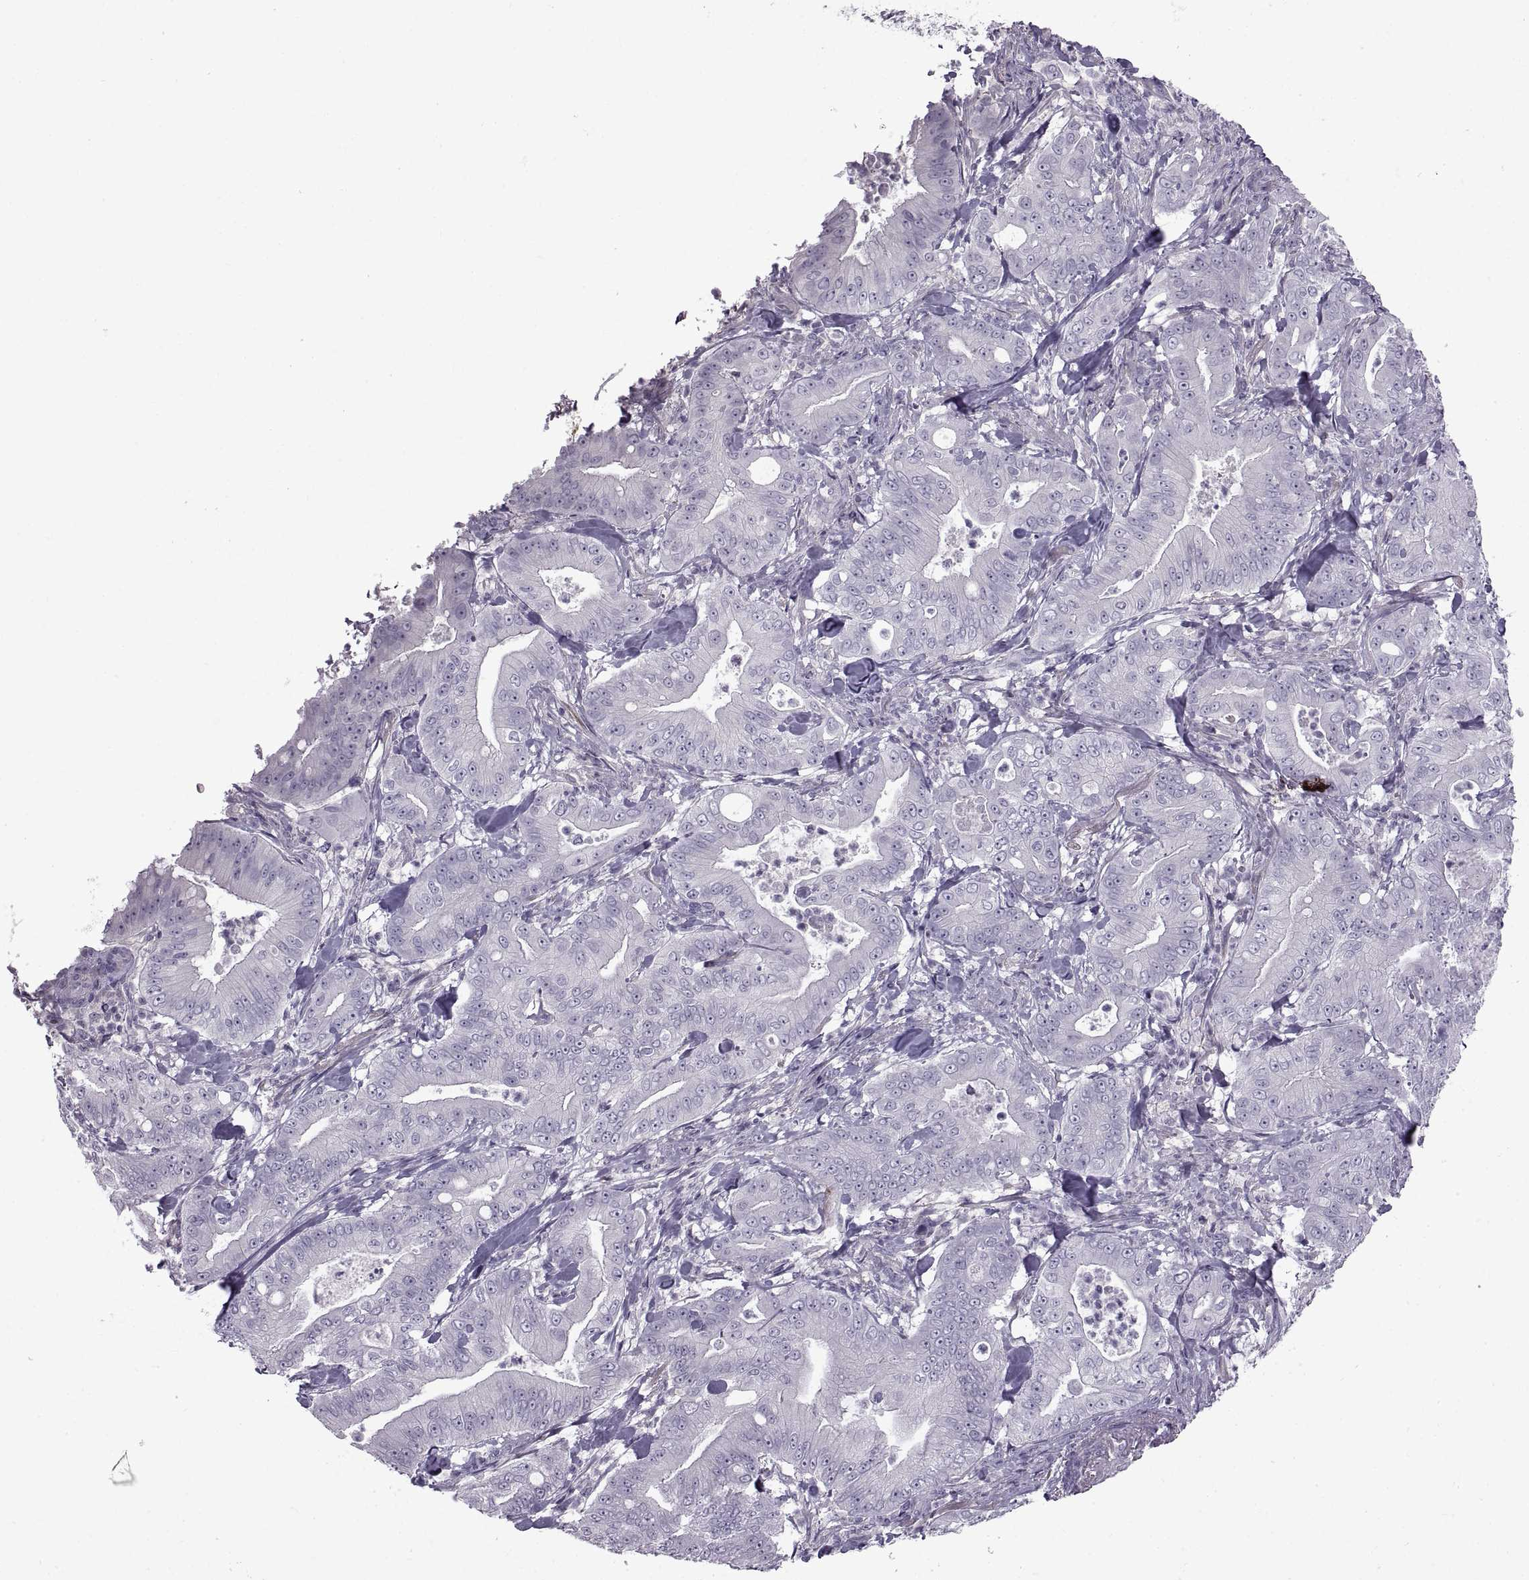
{"staining": {"intensity": "negative", "quantity": "none", "location": "none"}, "tissue": "pancreatic cancer", "cell_type": "Tumor cells", "image_type": "cancer", "snomed": [{"axis": "morphology", "description": "Adenocarcinoma, NOS"}, {"axis": "topography", "description": "Pancreas"}], "caption": "Tumor cells show no significant protein expression in pancreatic cancer (adenocarcinoma).", "gene": "BSPH1", "patient": {"sex": "male", "age": 71}}